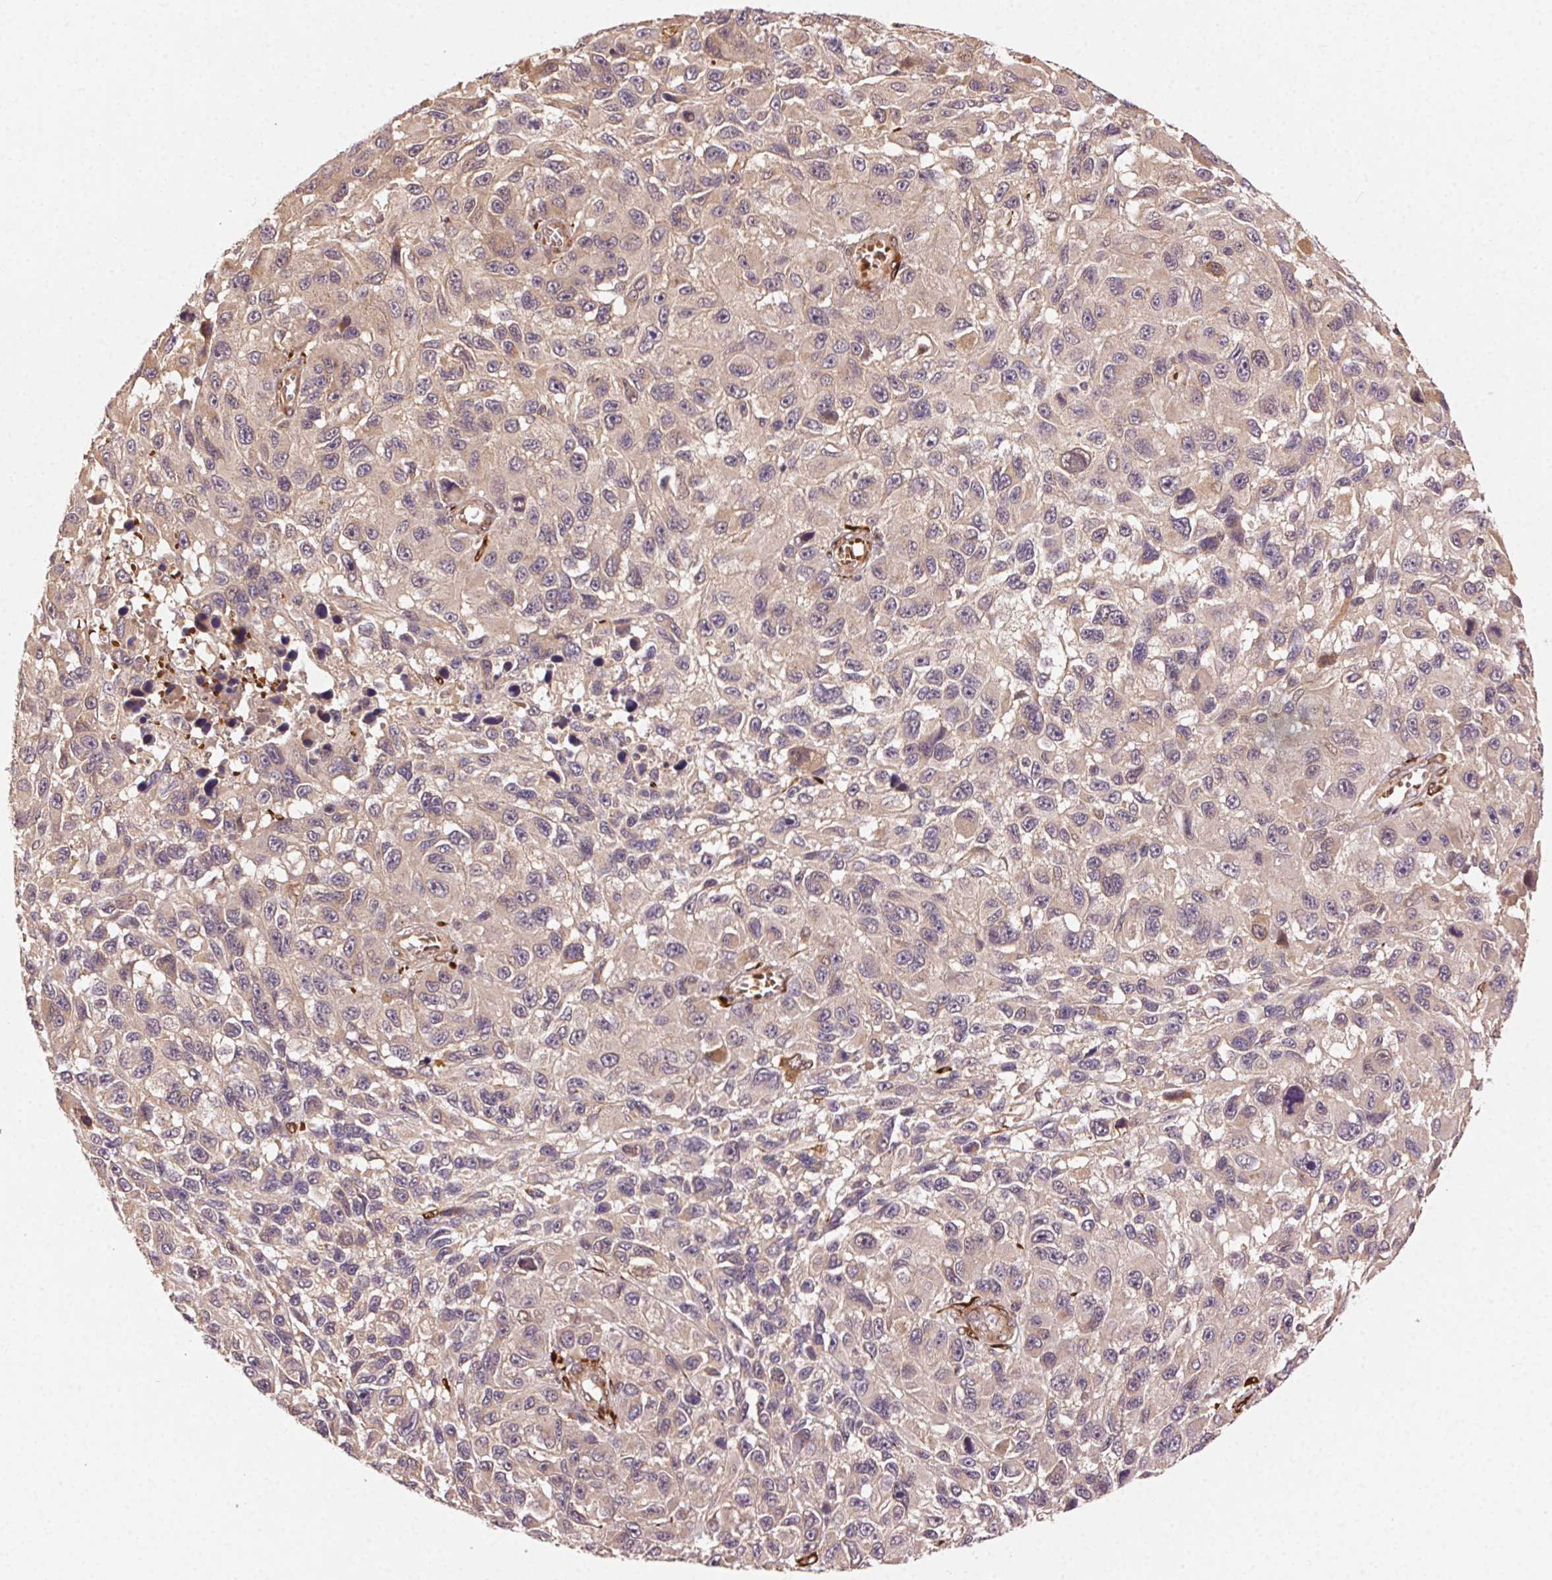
{"staining": {"intensity": "weak", "quantity": ">75%", "location": "cytoplasmic/membranous"}, "tissue": "melanoma", "cell_type": "Tumor cells", "image_type": "cancer", "snomed": [{"axis": "morphology", "description": "Malignant melanoma, NOS"}, {"axis": "topography", "description": "Skin"}], "caption": "High-magnification brightfield microscopy of malignant melanoma stained with DAB (3,3'-diaminobenzidine) (brown) and counterstained with hematoxylin (blue). tumor cells exhibit weak cytoplasmic/membranous positivity is appreciated in approximately>75% of cells. The staining was performed using DAB (3,3'-diaminobenzidine) to visualize the protein expression in brown, while the nuclei were stained in blue with hematoxylin (Magnification: 20x).", "gene": "KLHL15", "patient": {"sex": "male", "age": 53}}